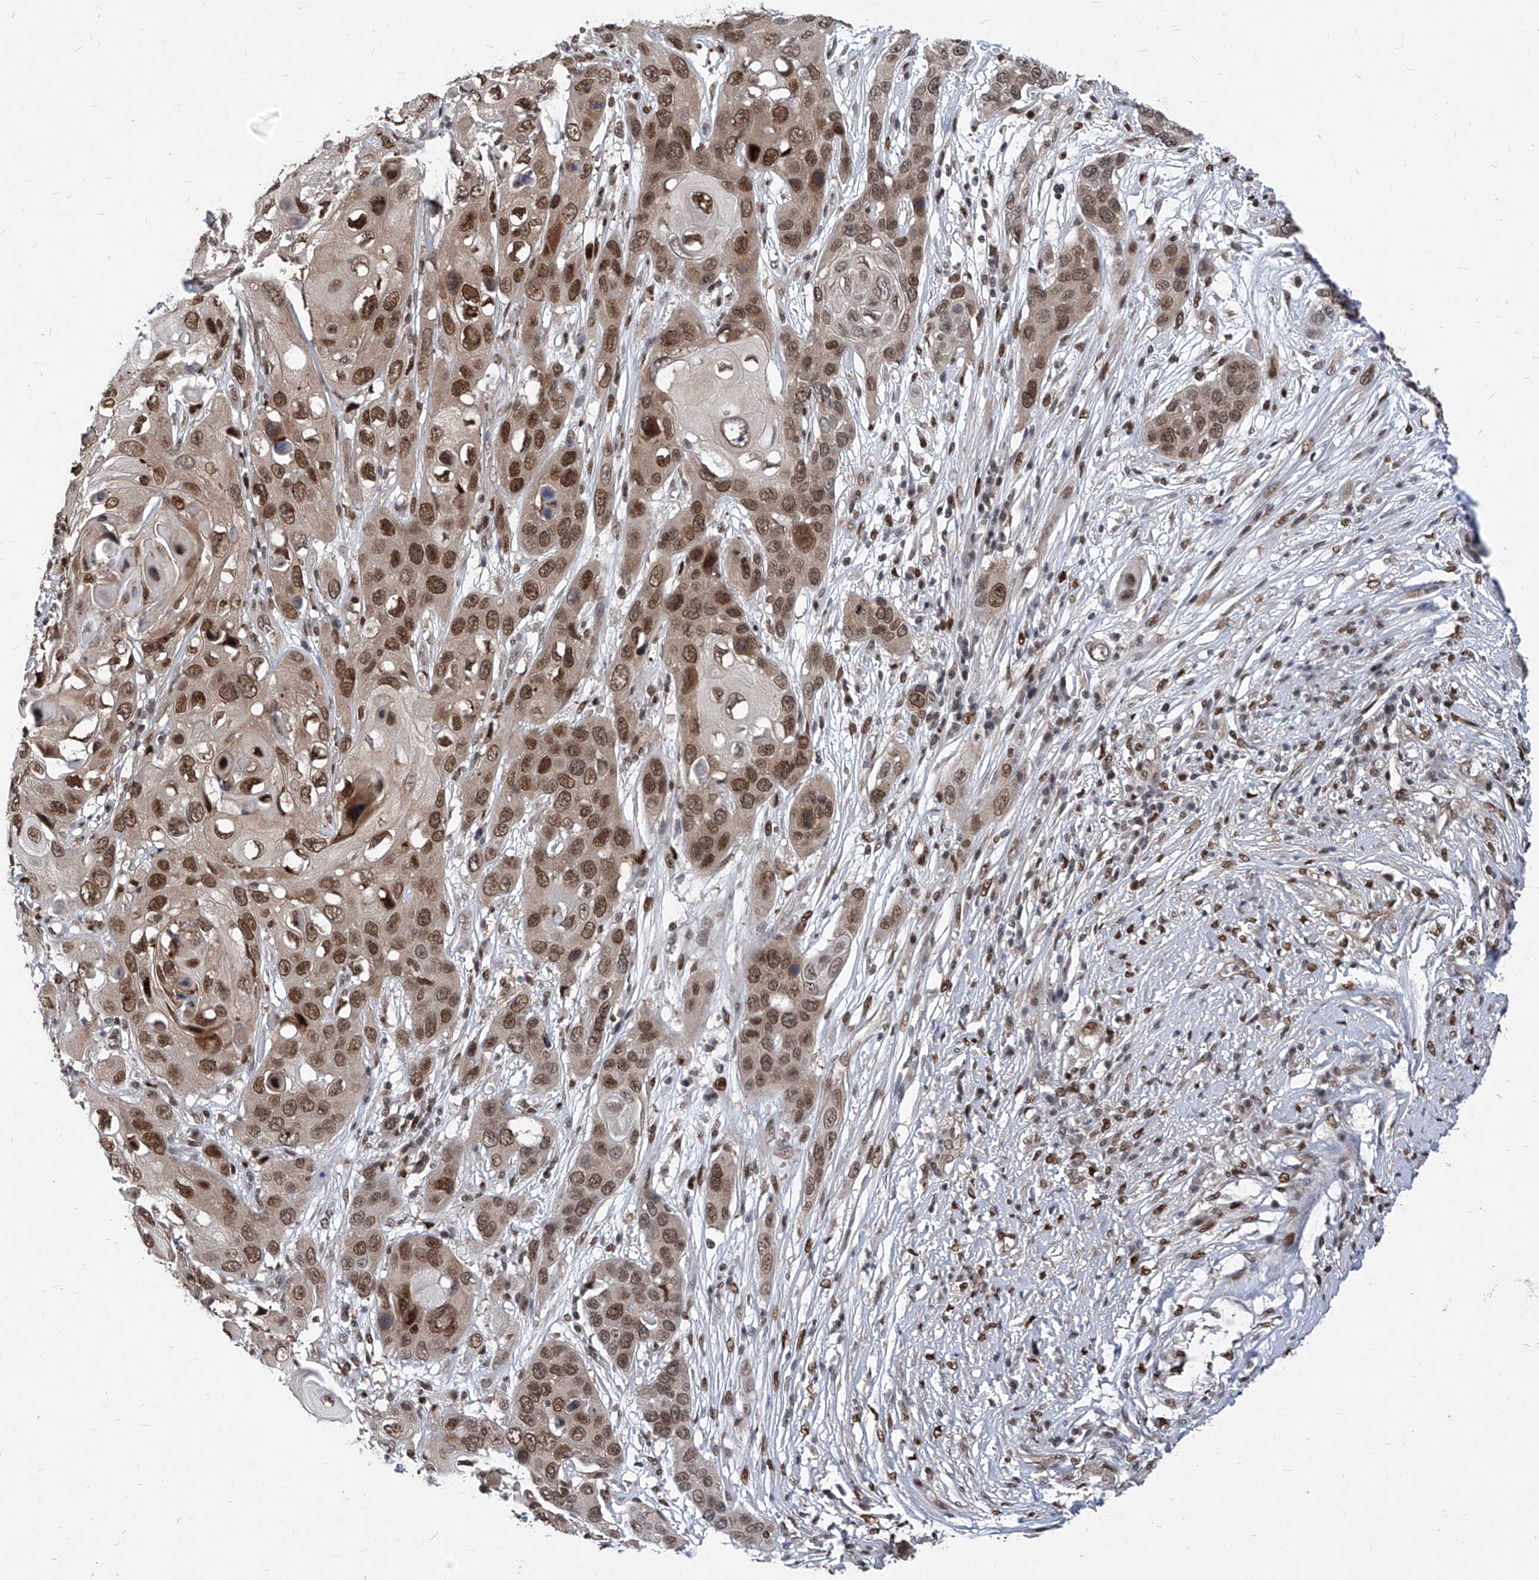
{"staining": {"intensity": "moderate", "quantity": ">75%", "location": "cytoplasmic/membranous,nuclear"}, "tissue": "skin cancer", "cell_type": "Tumor cells", "image_type": "cancer", "snomed": [{"axis": "morphology", "description": "Squamous cell carcinoma, NOS"}, {"axis": "topography", "description": "Skin"}], "caption": "Moderate cytoplasmic/membranous and nuclear positivity for a protein is seen in approximately >75% of tumor cells of skin cancer (squamous cell carcinoma) using immunohistochemistry.", "gene": "KPNB1", "patient": {"sex": "male", "age": 55}}